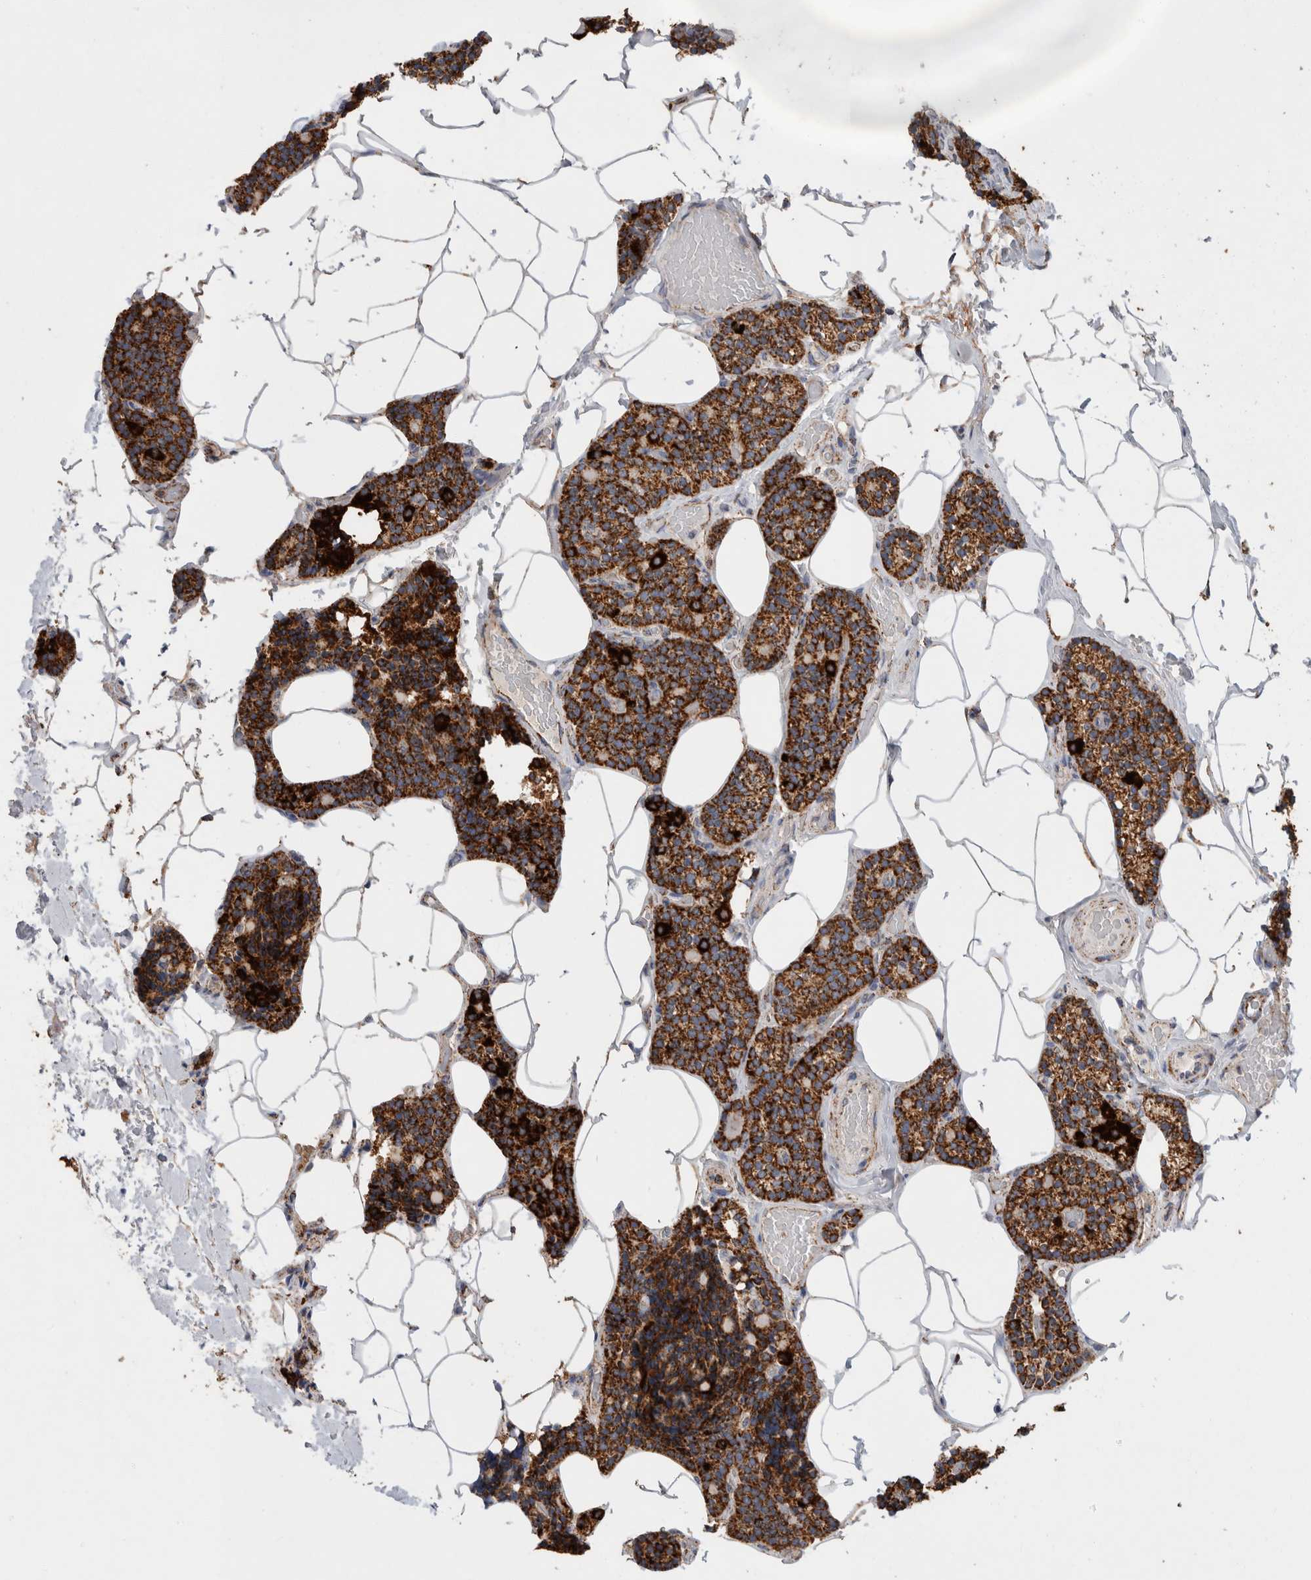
{"staining": {"intensity": "strong", "quantity": ">75%", "location": "cytoplasmic/membranous"}, "tissue": "parathyroid gland", "cell_type": "Glandular cells", "image_type": "normal", "snomed": [{"axis": "morphology", "description": "Normal tissue, NOS"}, {"axis": "topography", "description": "Parathyroid gland"}], "caption": "Glandular cells display strong cytoplasmic/membranous positivity in about >75% of cells in normal parathyroid gland.", "gene": "IARS2", "patient": {"sex": "male", "age": 52}}